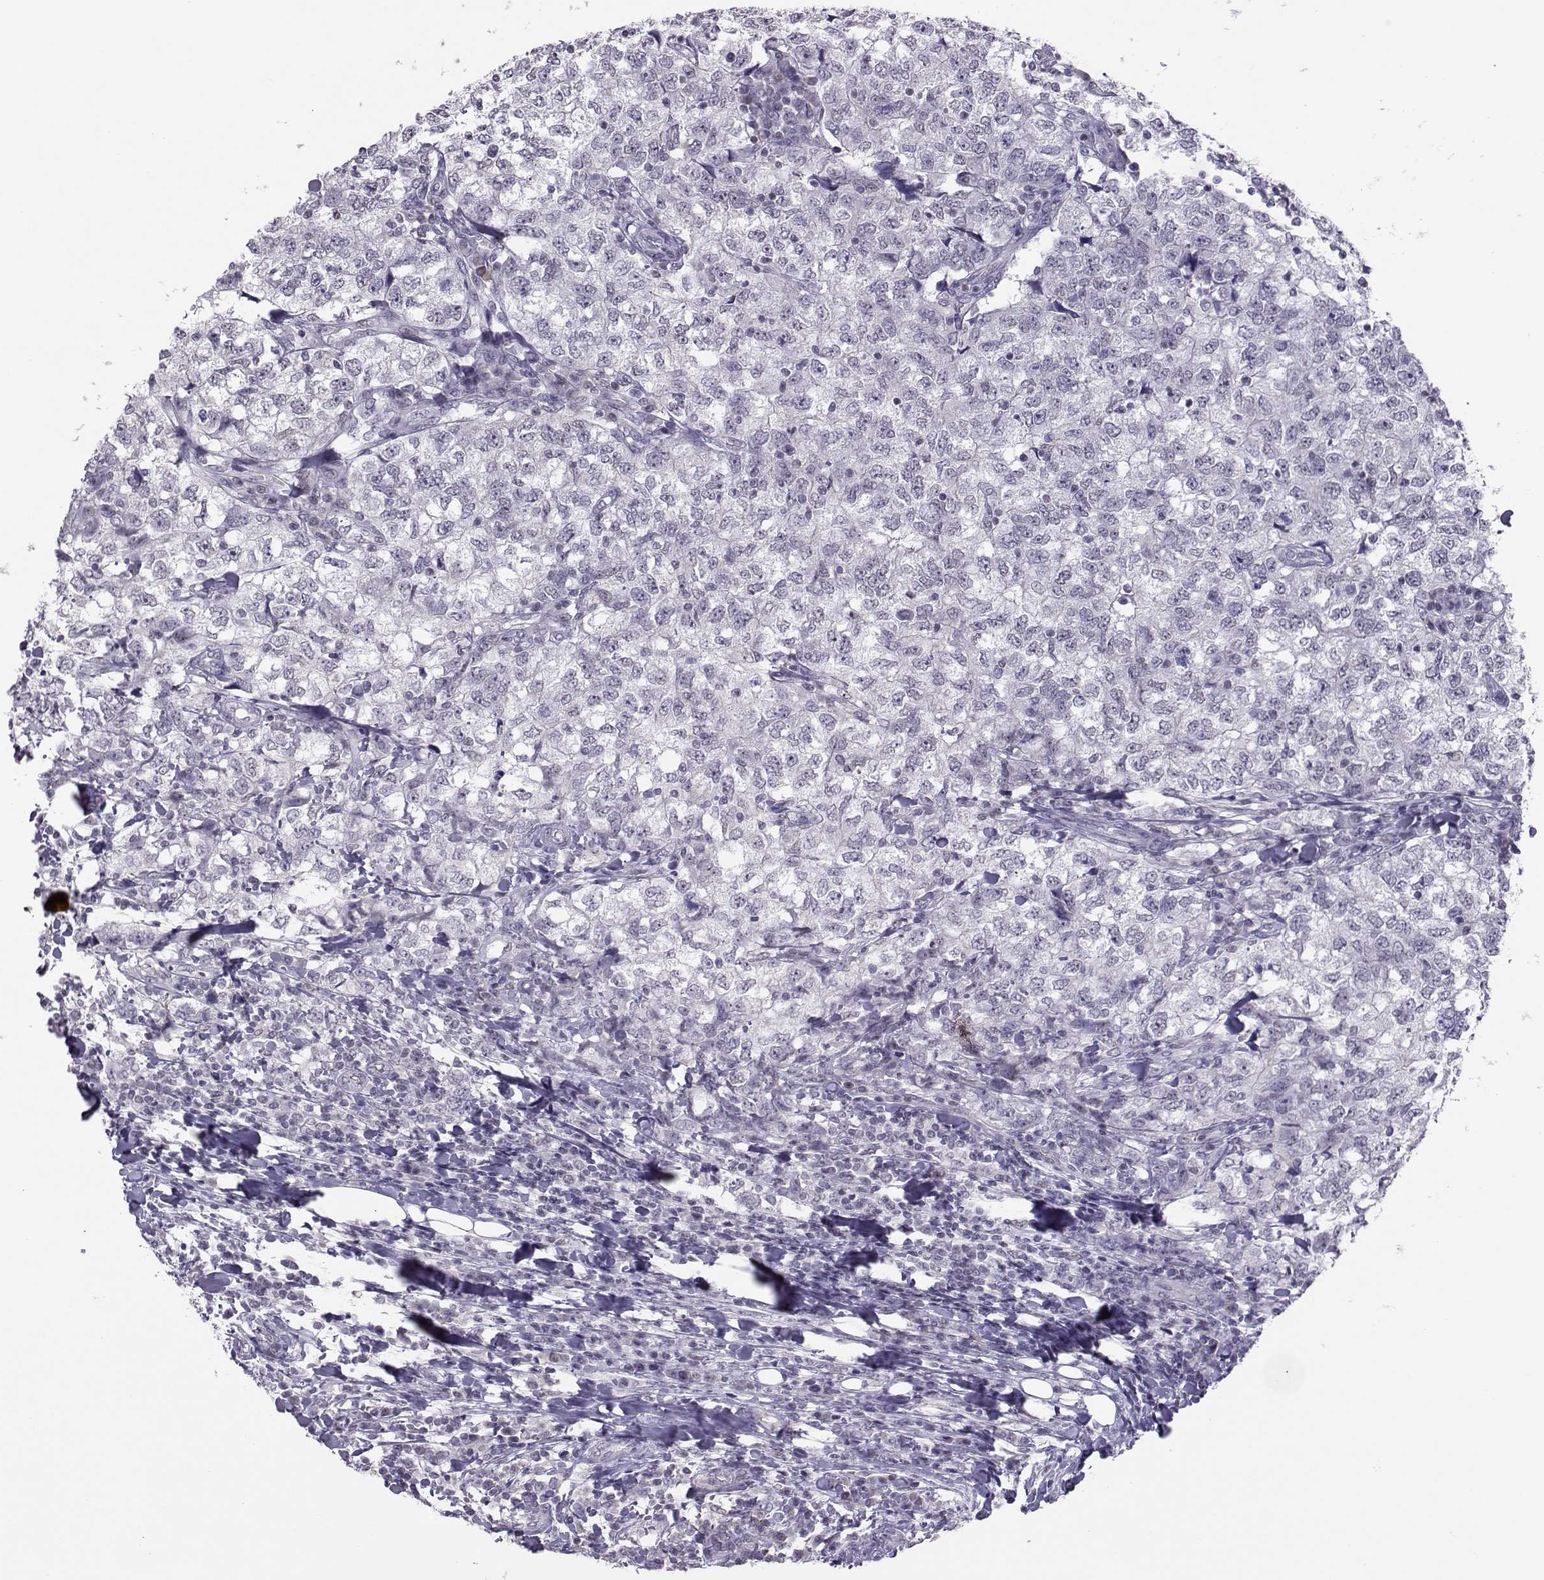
{"staining": {"intensity": "negative", "quantity": "none", "location": "none"}, "tissue": "breast cancer", "cell_type": "Tumor cells", "image_type": "cancer", "snomed": [{"axis": "morphology", "description": "Duct carcinoma"}, {"axis": "topography", "description": "Breast"}], "caption": "Infiltrating ductal carcinoma (breast) was stained to show a protein in brown. There is no significant expression in tumor cells.", "gene": "DNAAF1", "patient": {"sex": "female", "age": 30}}